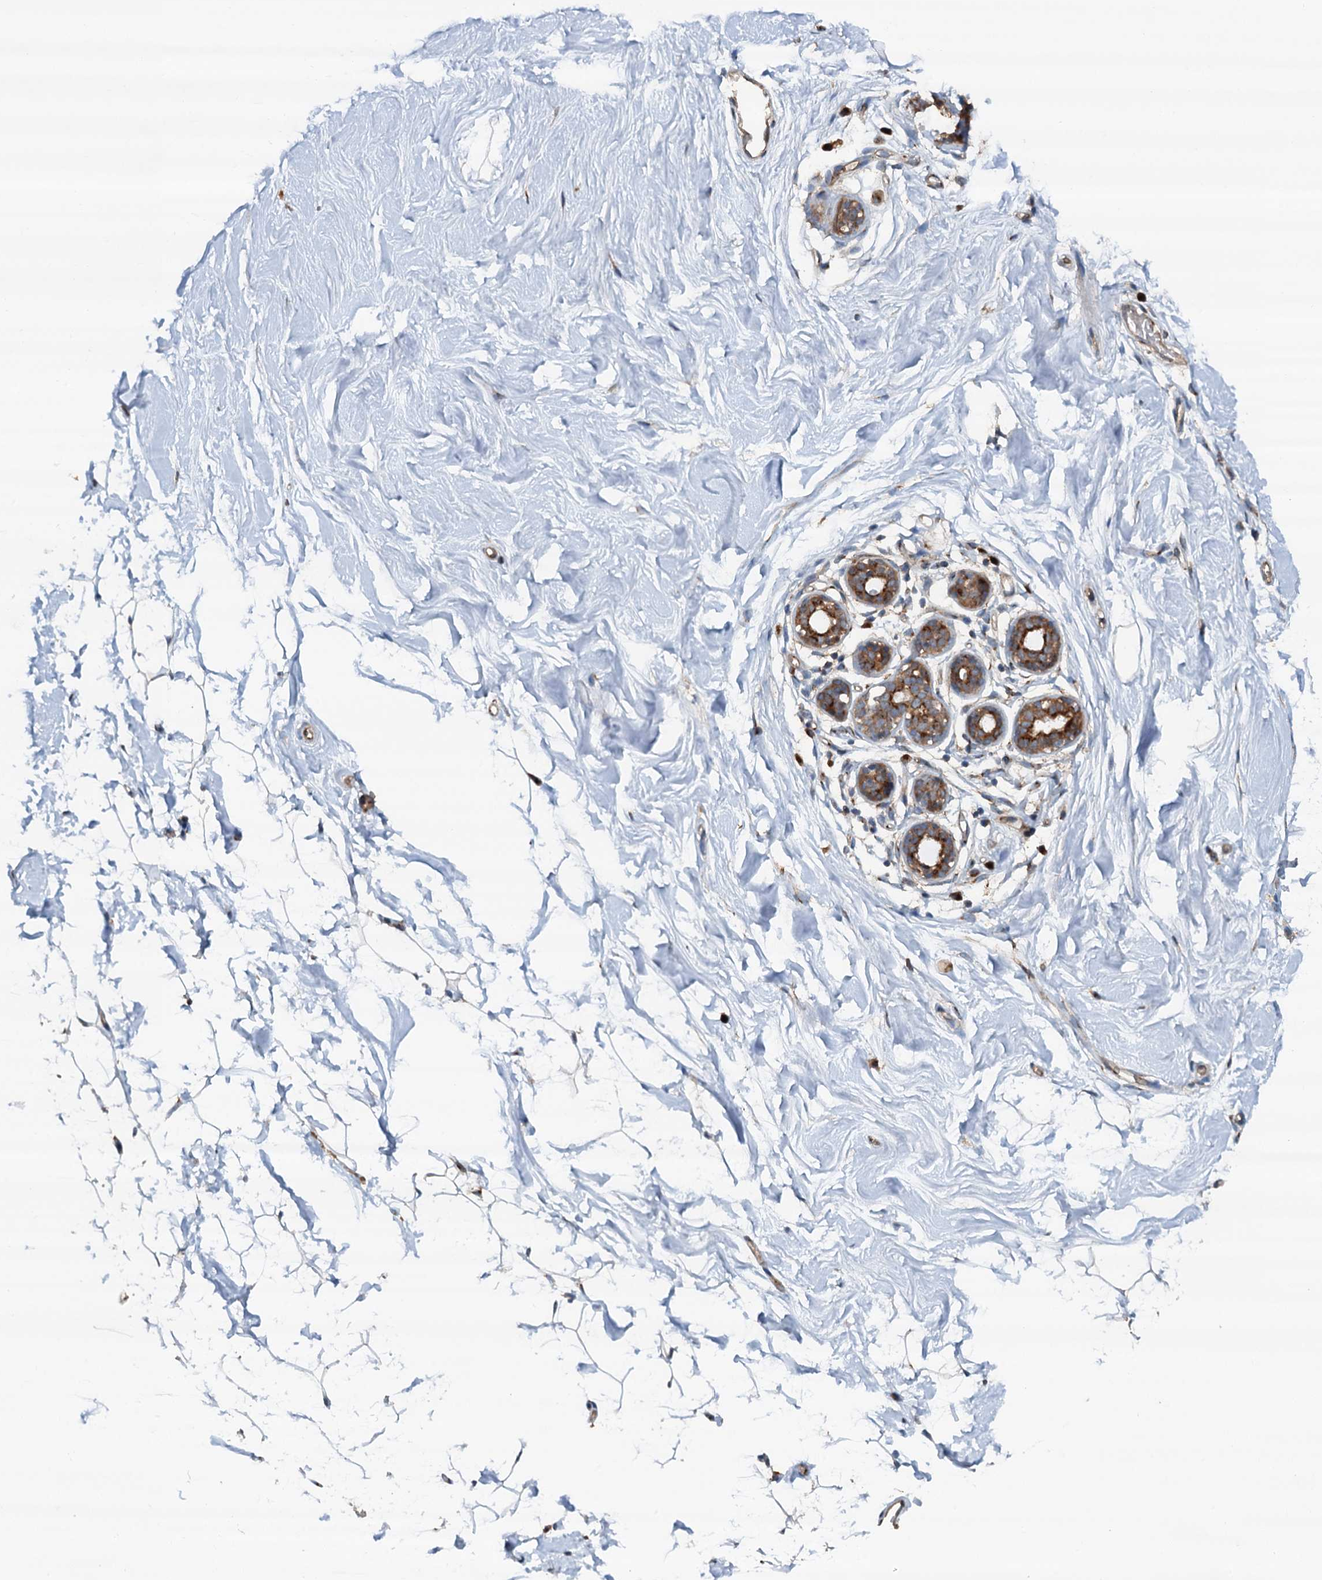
{"staining": {"intensity": "negative", "quantity": "none", "location": "none"}, "tissue": "breast", "cell_type": "Adipocytes", "image_type": "normal", "snomed": [{"axis": "morphology", "description": "Normal tissue, NOS"}, {"axis": "topography", "description": "Breast"}], "caption": "Human breast stained for a protein using immunohistochemistry (IHC) demonstrates no positivity in adipocytes.", "gene": "COG3", "patient": {"sex": "female", "age": 26}}